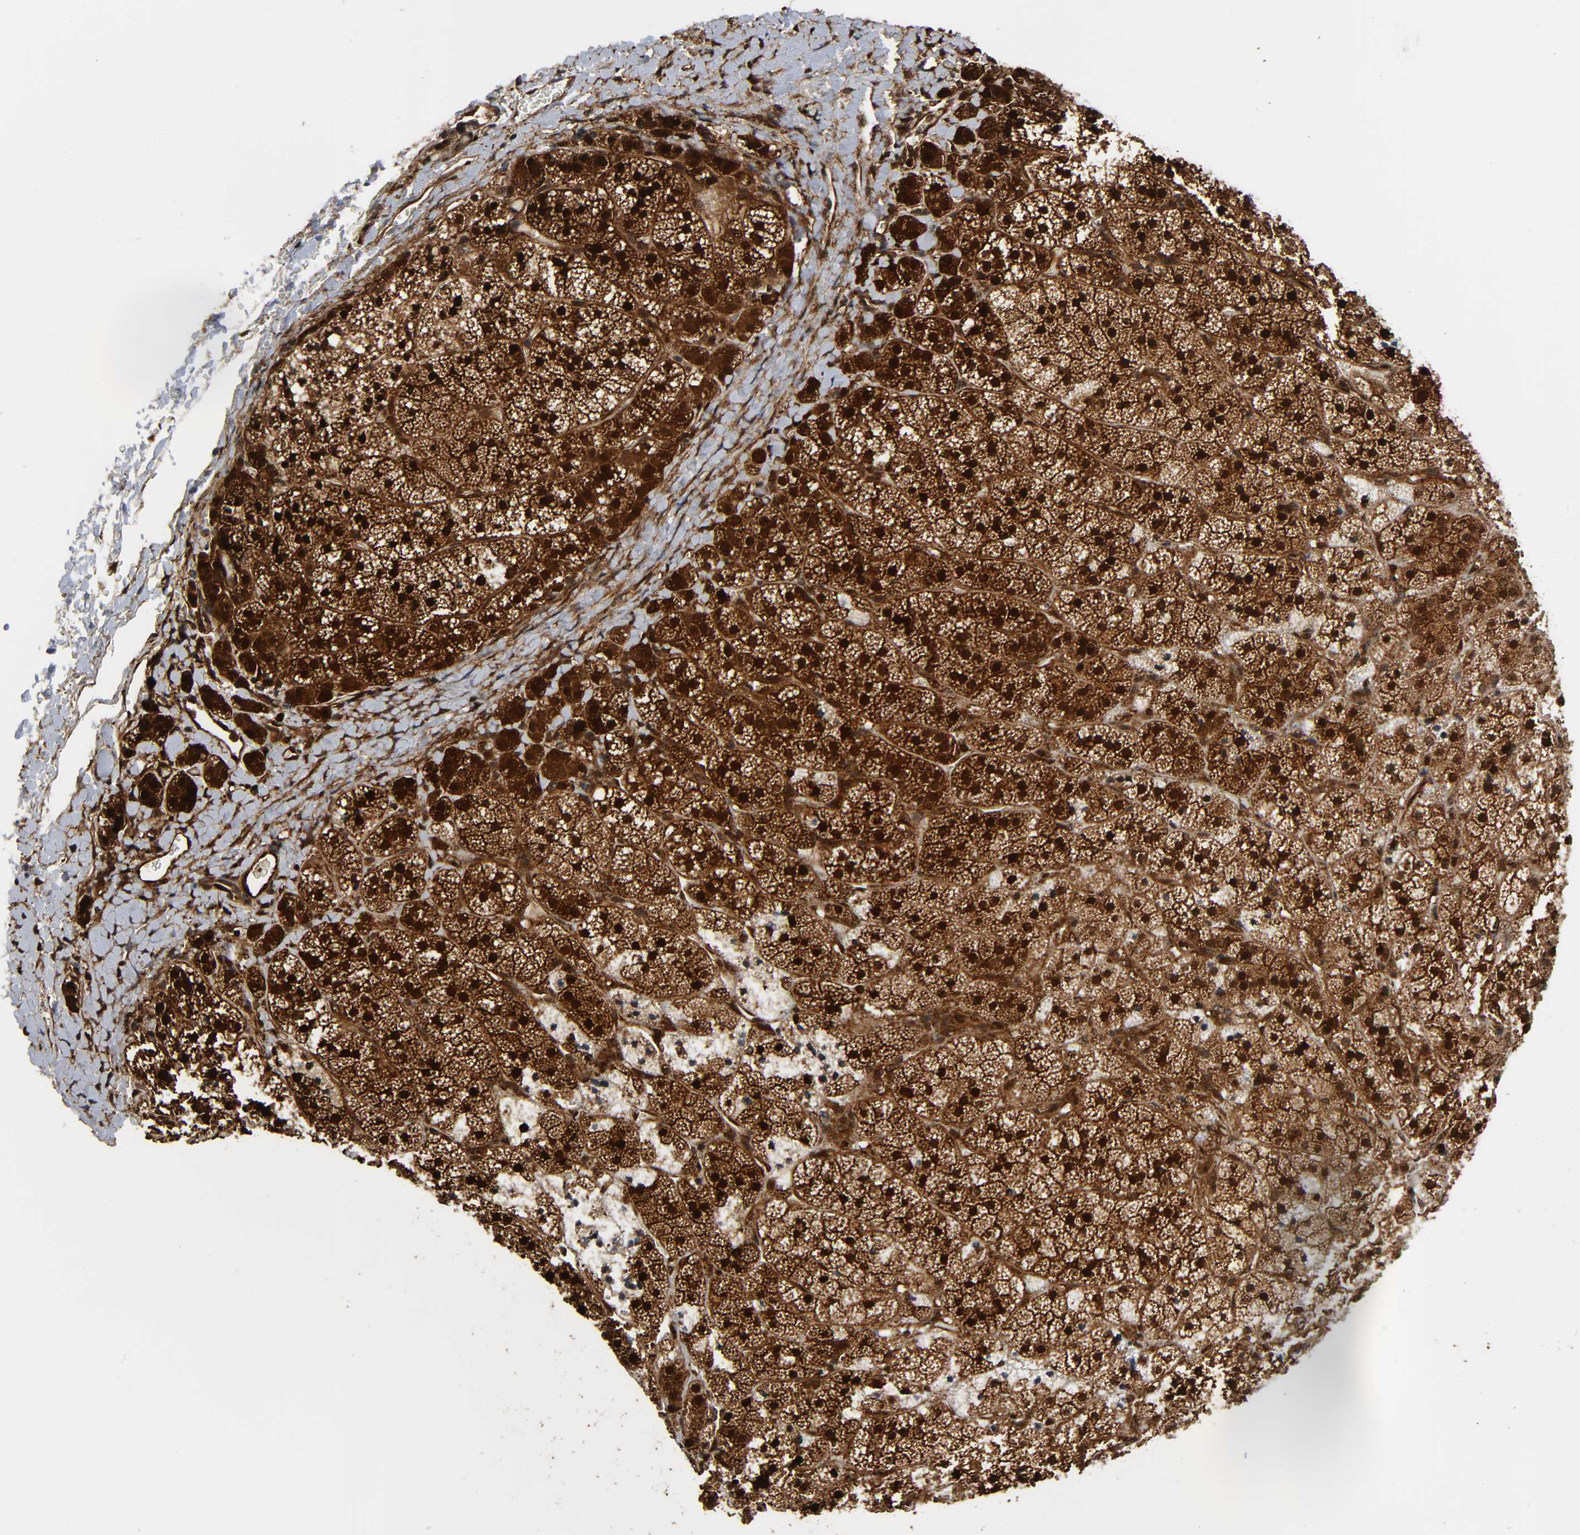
{"staining": {"intensity": "strong", "quantity": "25%-75%", "location": "cytoplasmic/membranous,nuclear"}, "tissue": "adrenal gland", "cell_type": "Glandular cells", "image_type": "normal", "snomed": [{"axis": "morphology", "description": "Normal tissue, NOS"}, {"axis": "topography", "description": "Adrenal gland"}], "caption": "This histopathology image demonstrates immunohistochemistry staining of unremarkable adrenal gland, with high strong cytoplasmic/membranous,nuclear positivity in about 25%-75% of glandular cells.", "gene": "MAPK1", "patient": {"sex": "female", "age": 44}}